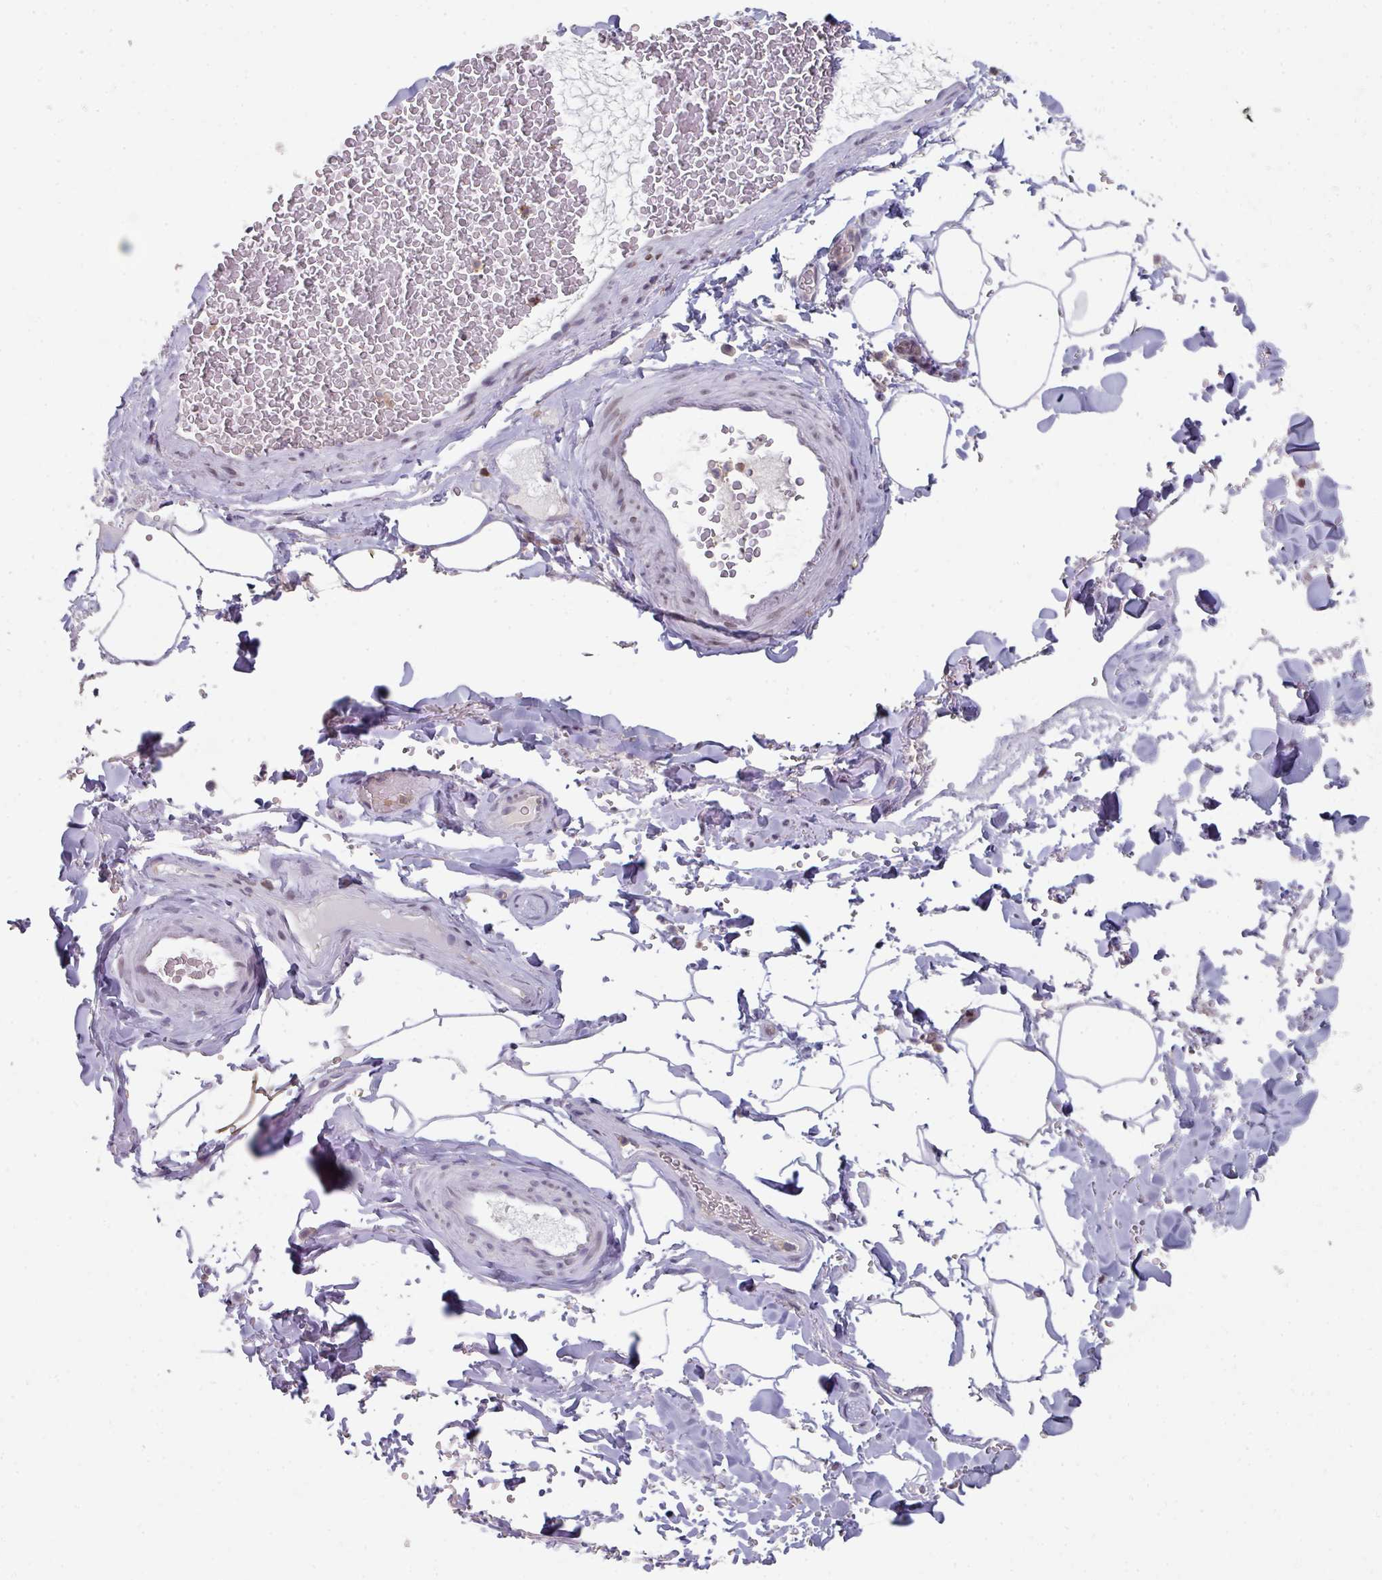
{"staining": {"intensity": "negative", "quantity": "none", "location": "none"}, "tissue": "adipose tissue", "cell_type": "Adipocytes", "image_type": "normal", "snomed": [{"axis": "morphology", "description": "Normal tissue, NOS"}, {"axis": "topography", "description": "Rectum"}, {"axis": "topography", "description": "Peripheral nerve tissue"}], "caption": "Adipose tissue stained for a protein using immunohistochemistry displays no positivity adipocytes.", "gene": "RASAL3", "patient": {"sex": "female", "age": 69}}